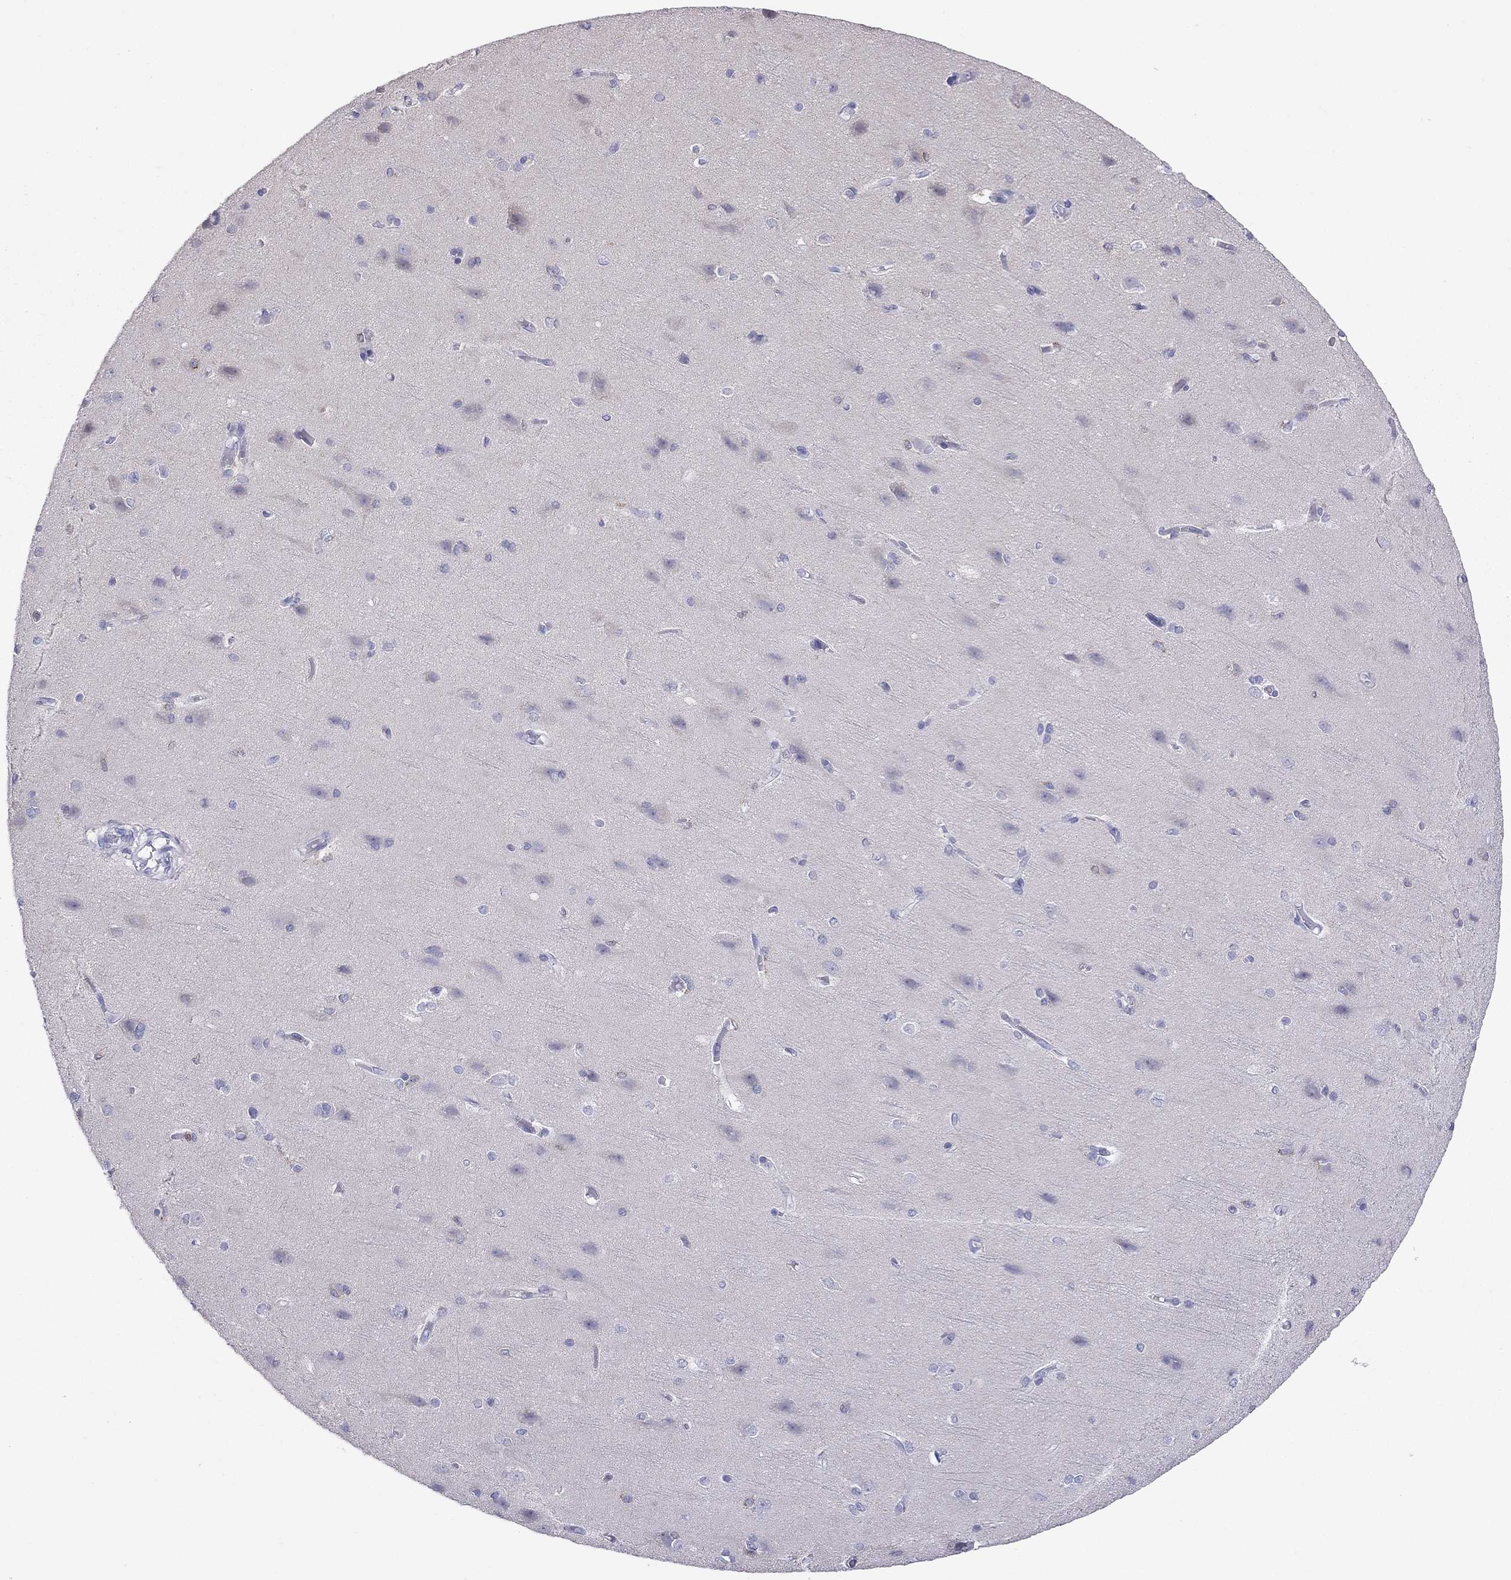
{"staining": {"intensity": "negative", "quantity": "none", "location": "none"}, "tissue": "cerebral cortex", "cell_type": "Endothelial cells", "image_type": "normal", "snomed": [{"axis": "morphology", "description": "Normal tissue, NOS"}, {"axis": "topography", "description": "Cerebral cortex"}], "caption": "This photomicrograph is of unremarkable cerebral cortex stained with immunohistochemistry to label a protein in brown with the nuclei are counter-stained blue. There is no staining in endothelial cells.", "gene": "ENSG00000288637", "patient": {"sex": "male", "age": 37}}